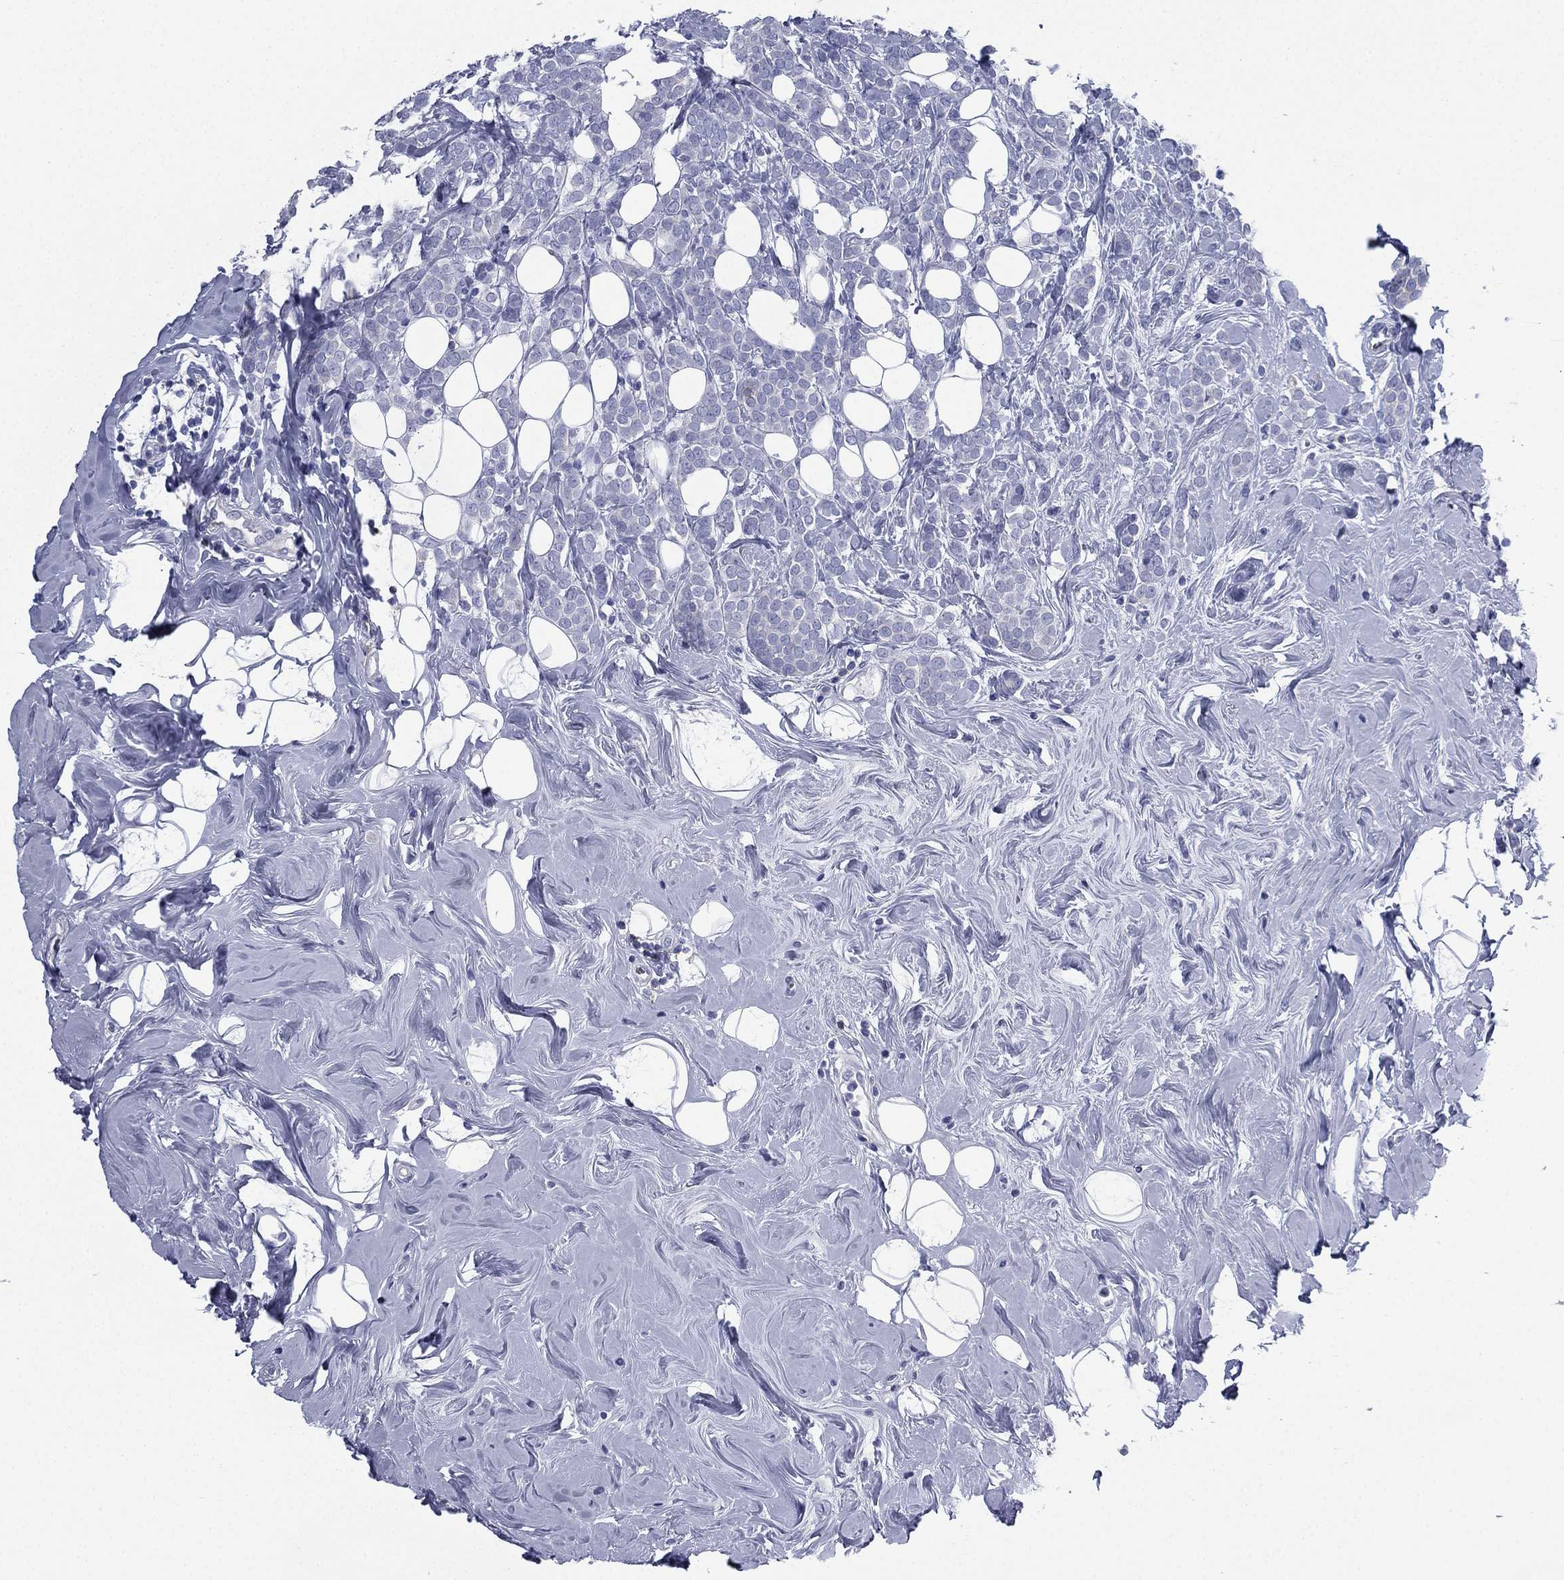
{"staining": {"intensity": "negative", "quantity": "none", "location": "none"}, "tissue": "breast cancer", "cell_type": "Tumor cells", "image_type": "cancer", "snomed": [{"axis": "morphology", "description": "Lobular carcinoma"}, {"axis": "topography", "description": "Breast"}], "caption": "This is an immunohistochemistry (IHC) micrograph of breast cancer (lobular carcinoma). There is no expression in tumor cells.", "gene": "FCER2", "patient": {"sex": "female", "age": 49}}